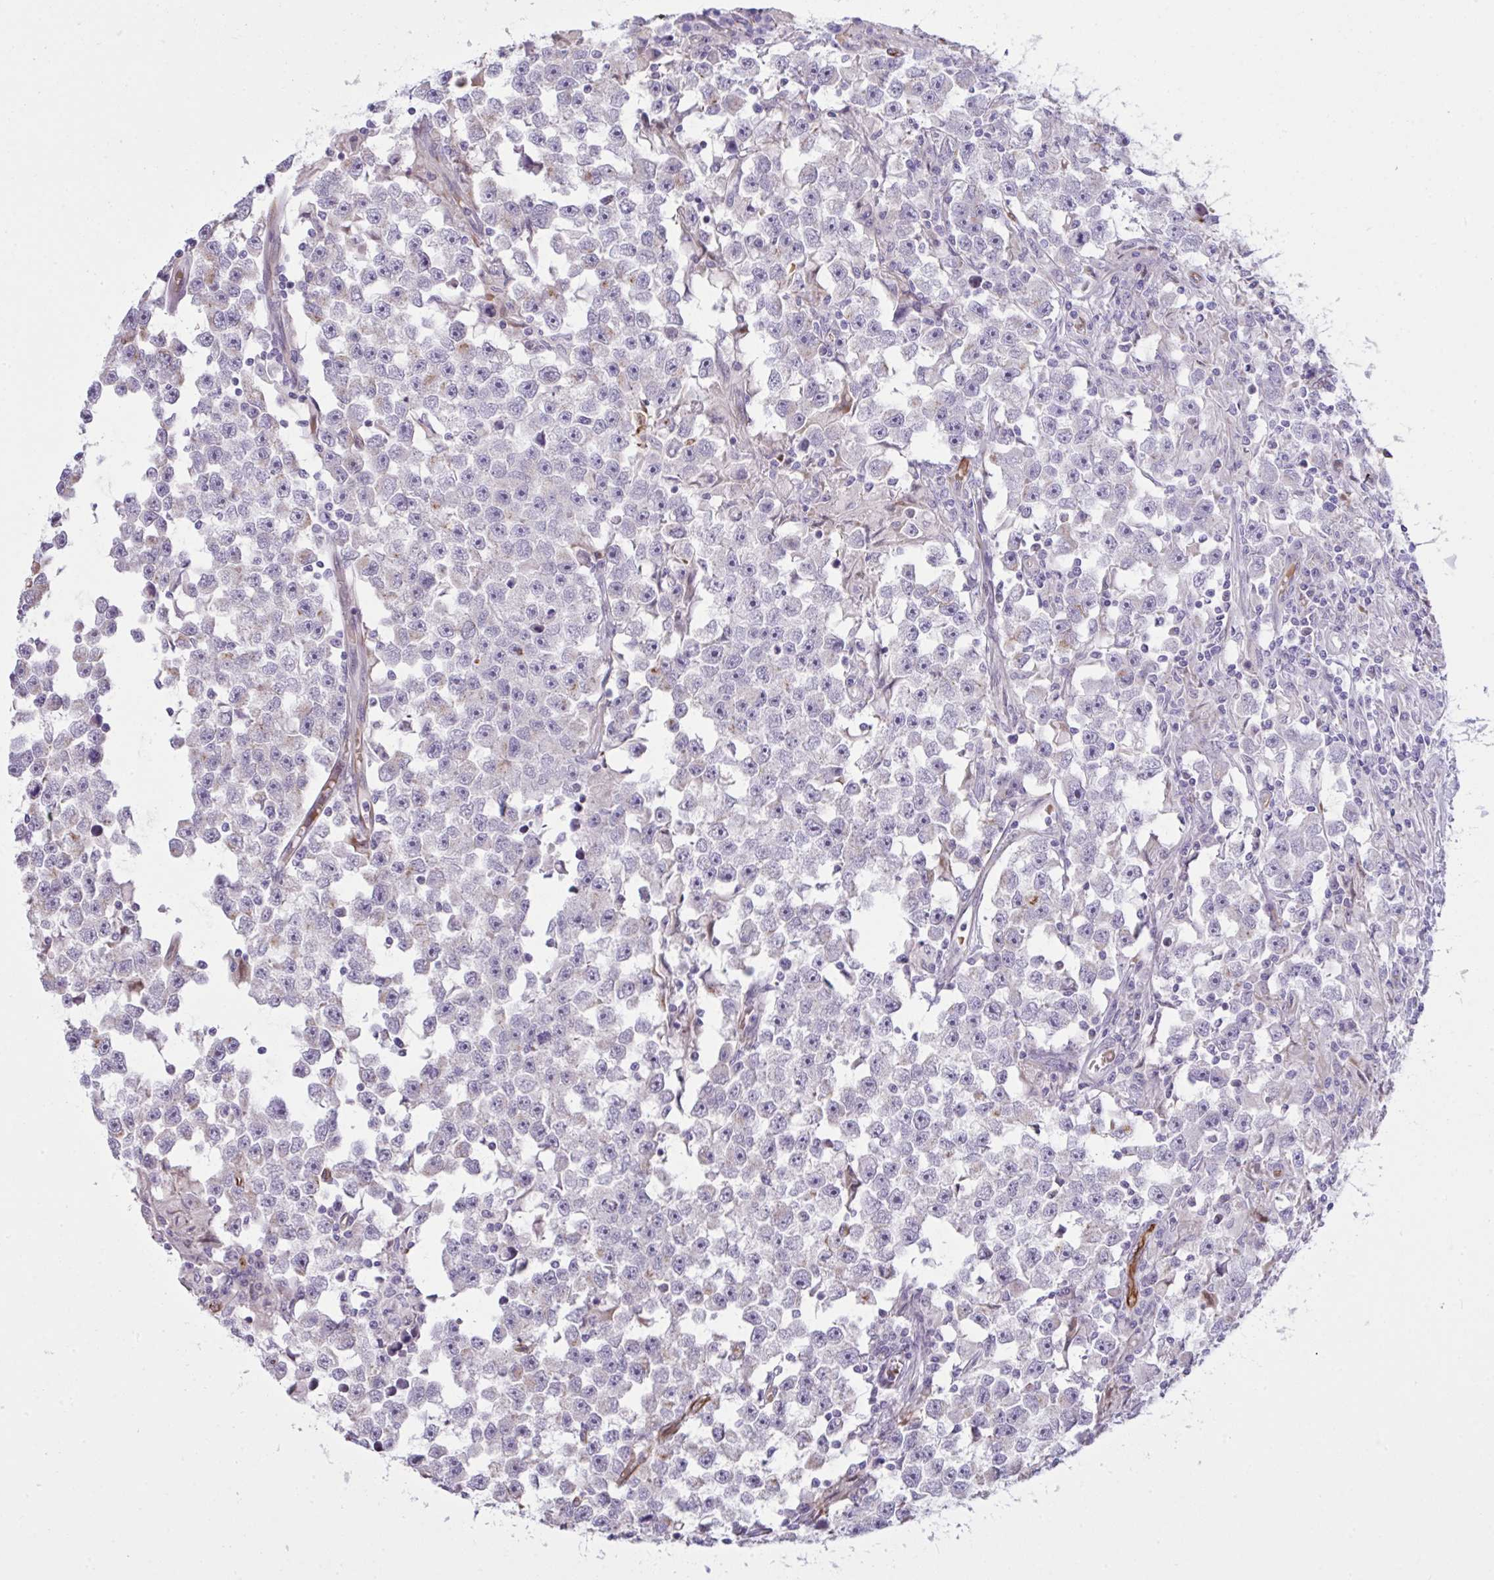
{"staining": {"intensity": "negative", "quantity": "none", "location": "none"}, "tissue": "testis cancer", "cell_type": "Tumor cells", "image_type": "cancer", "snomed": [{"axis": "morphology", "description": "Seminoma, NOS"}, {"axis": "topography", "description": "Testis"}], "caption": "IHC photomicrograph of neoplastic tissue: seminoma (testis) stained with DAB demonstrates no significant protein expression in tumor cells.", "gene": "SLC35B1", "patient": {"sex": "male", "age": 33}}